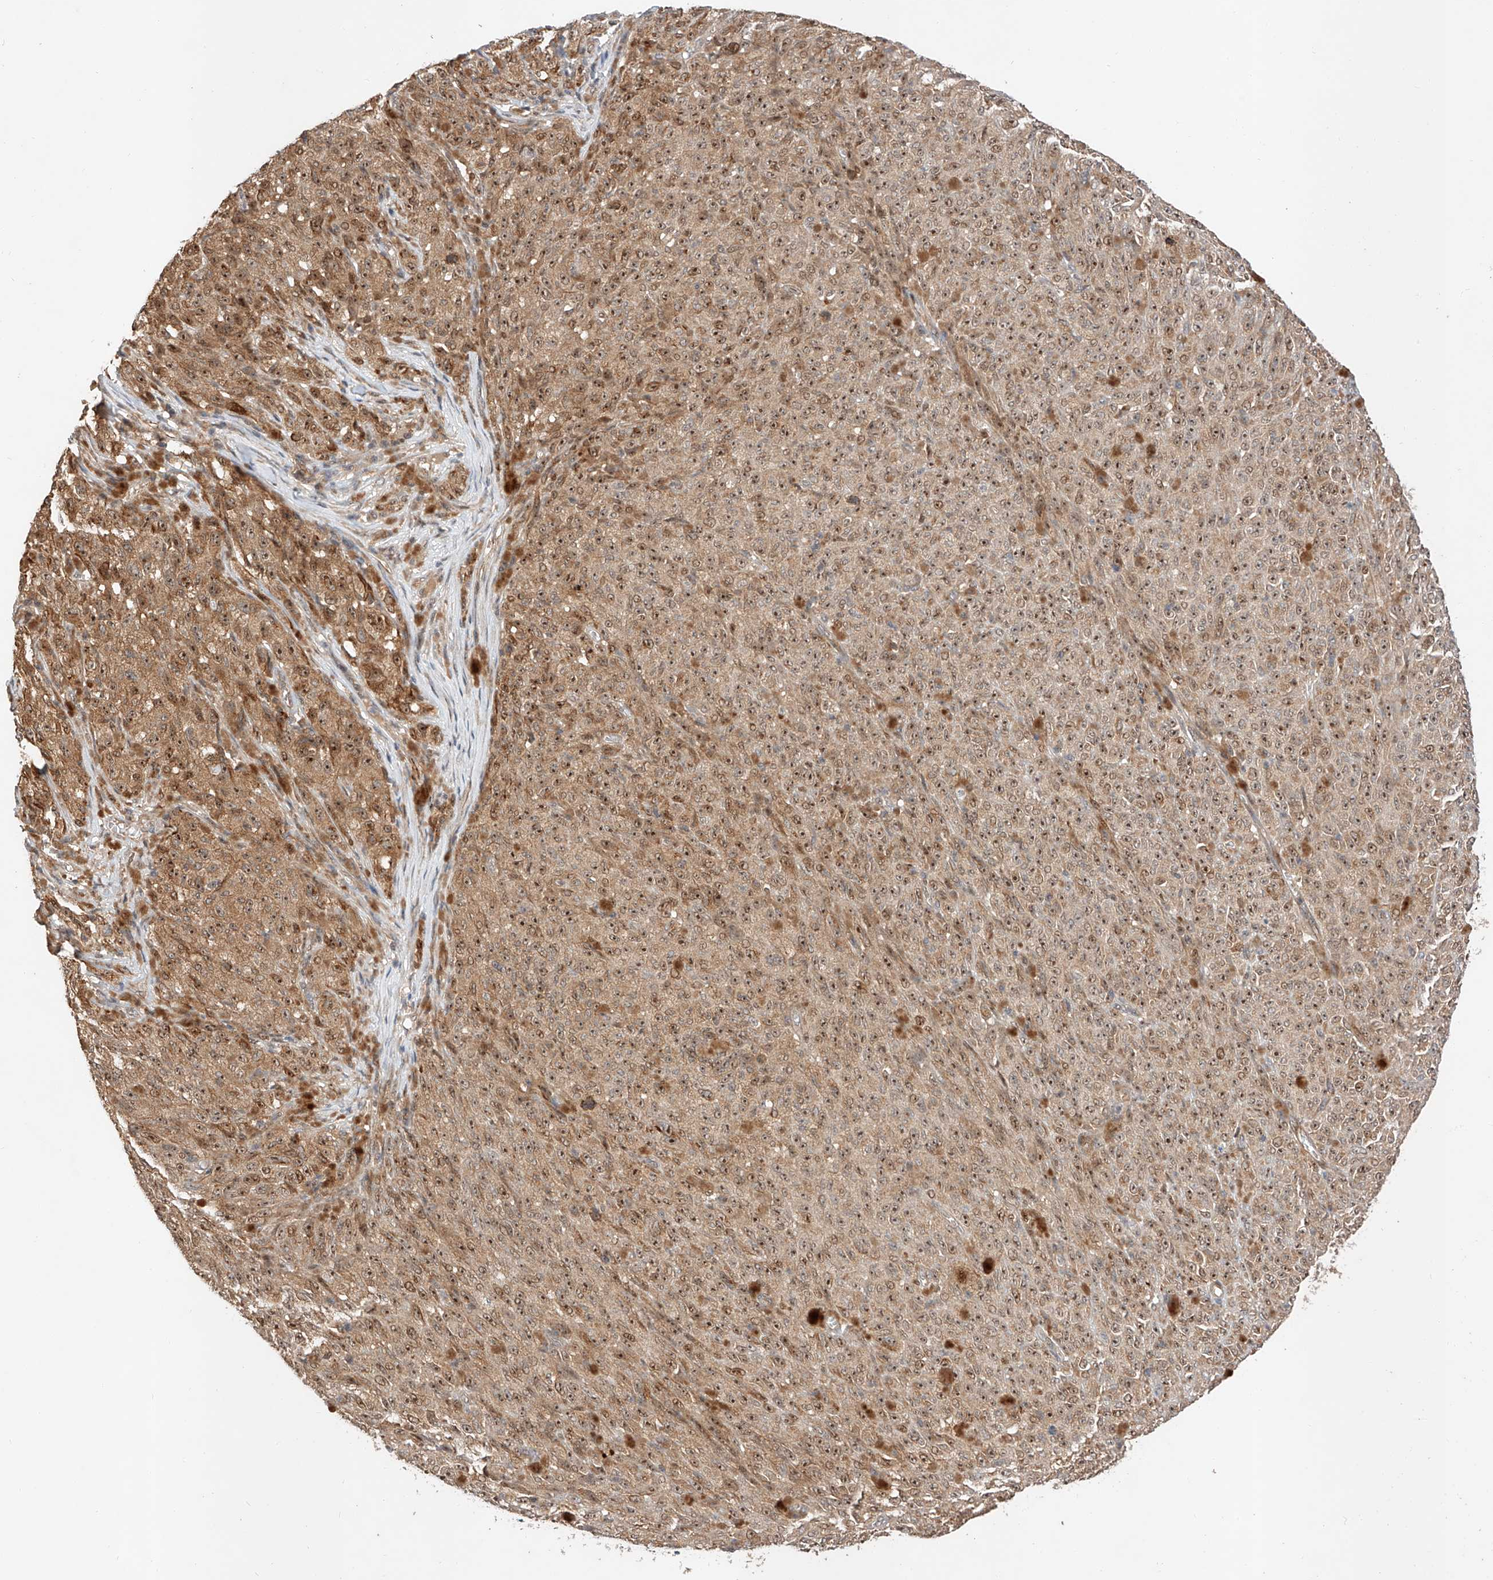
{"staining": {"intensity": "moderate", "quantity": ">75%", "location": "nuclear"}, "tissue": "melanoma", "cell_type": "Tumor cells", "image_type": "cancer", "snomed": [{"axis": "morphology", "description": "Malignant melanoma, NOS"}, {"axis": "topography", "description": "Skin"}], "caption": "Immunohistochemistry (DAB (3,3'-diaminobenzidine)) staining of melanoma demonstrates moderate nuclear protein staining in approximately >75% of tumor cells.", "gene": "RAB23", "patient": {"sex": "female", "age": 82}}